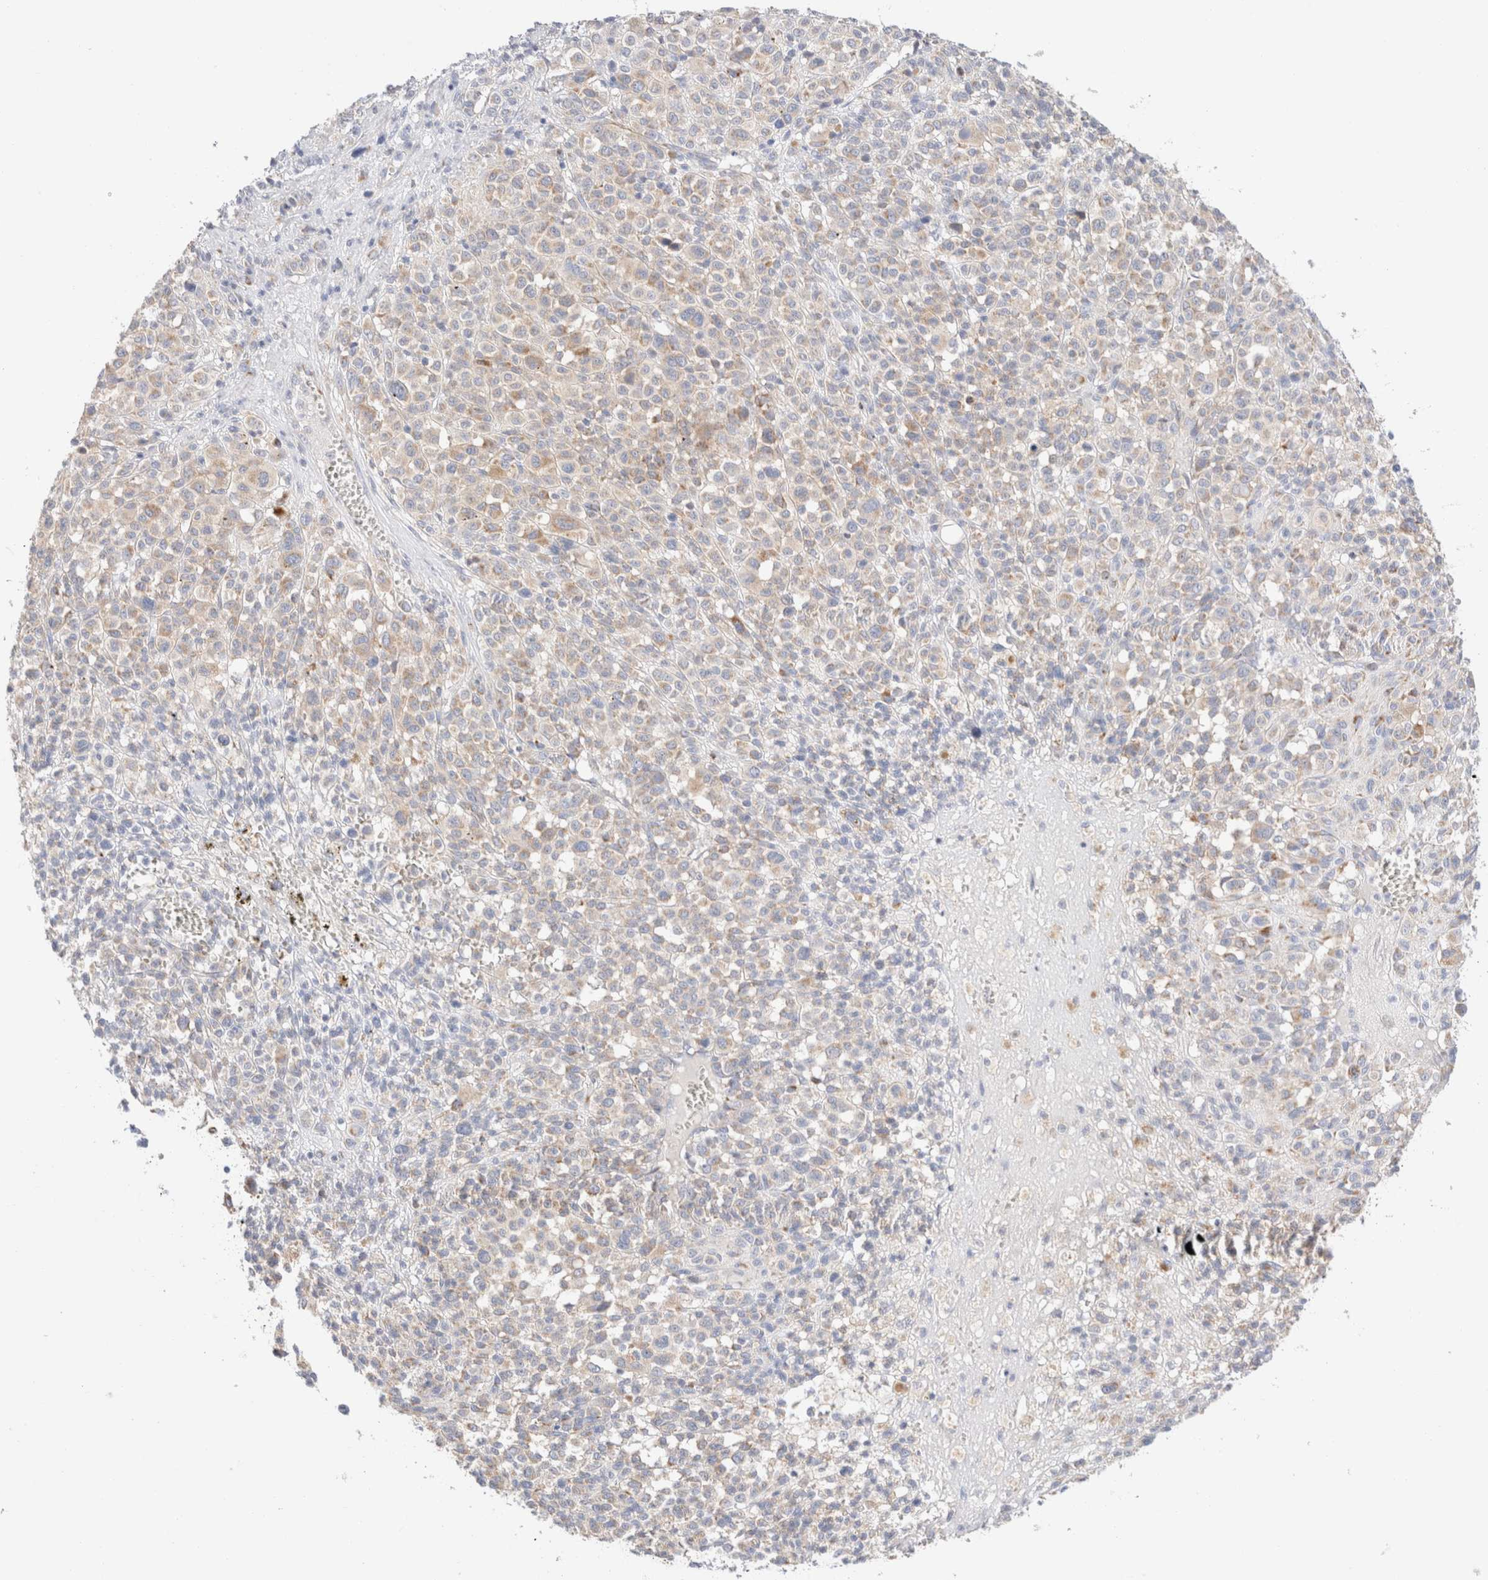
{"staining": {"intensity": "moderate", "quantity": "<25%", "location": "cytoplasmic/membranous"}, "tissue": "melanoma", "cell_type": "Tumor cells", "image_type": "cancer", "snomed": [{"axis": "morphology", "description": "Malignant melanoma, Metastatic site"}, {"axis": "topography", "description": "Skin"}], "caption": "Tumor cells demonstrate moderate cytoplasmic/membranous expression in about <25% of cells in melanoma.", "gene": "ATP6V1C1", "patient": {"sex": "female", "age": 74}}